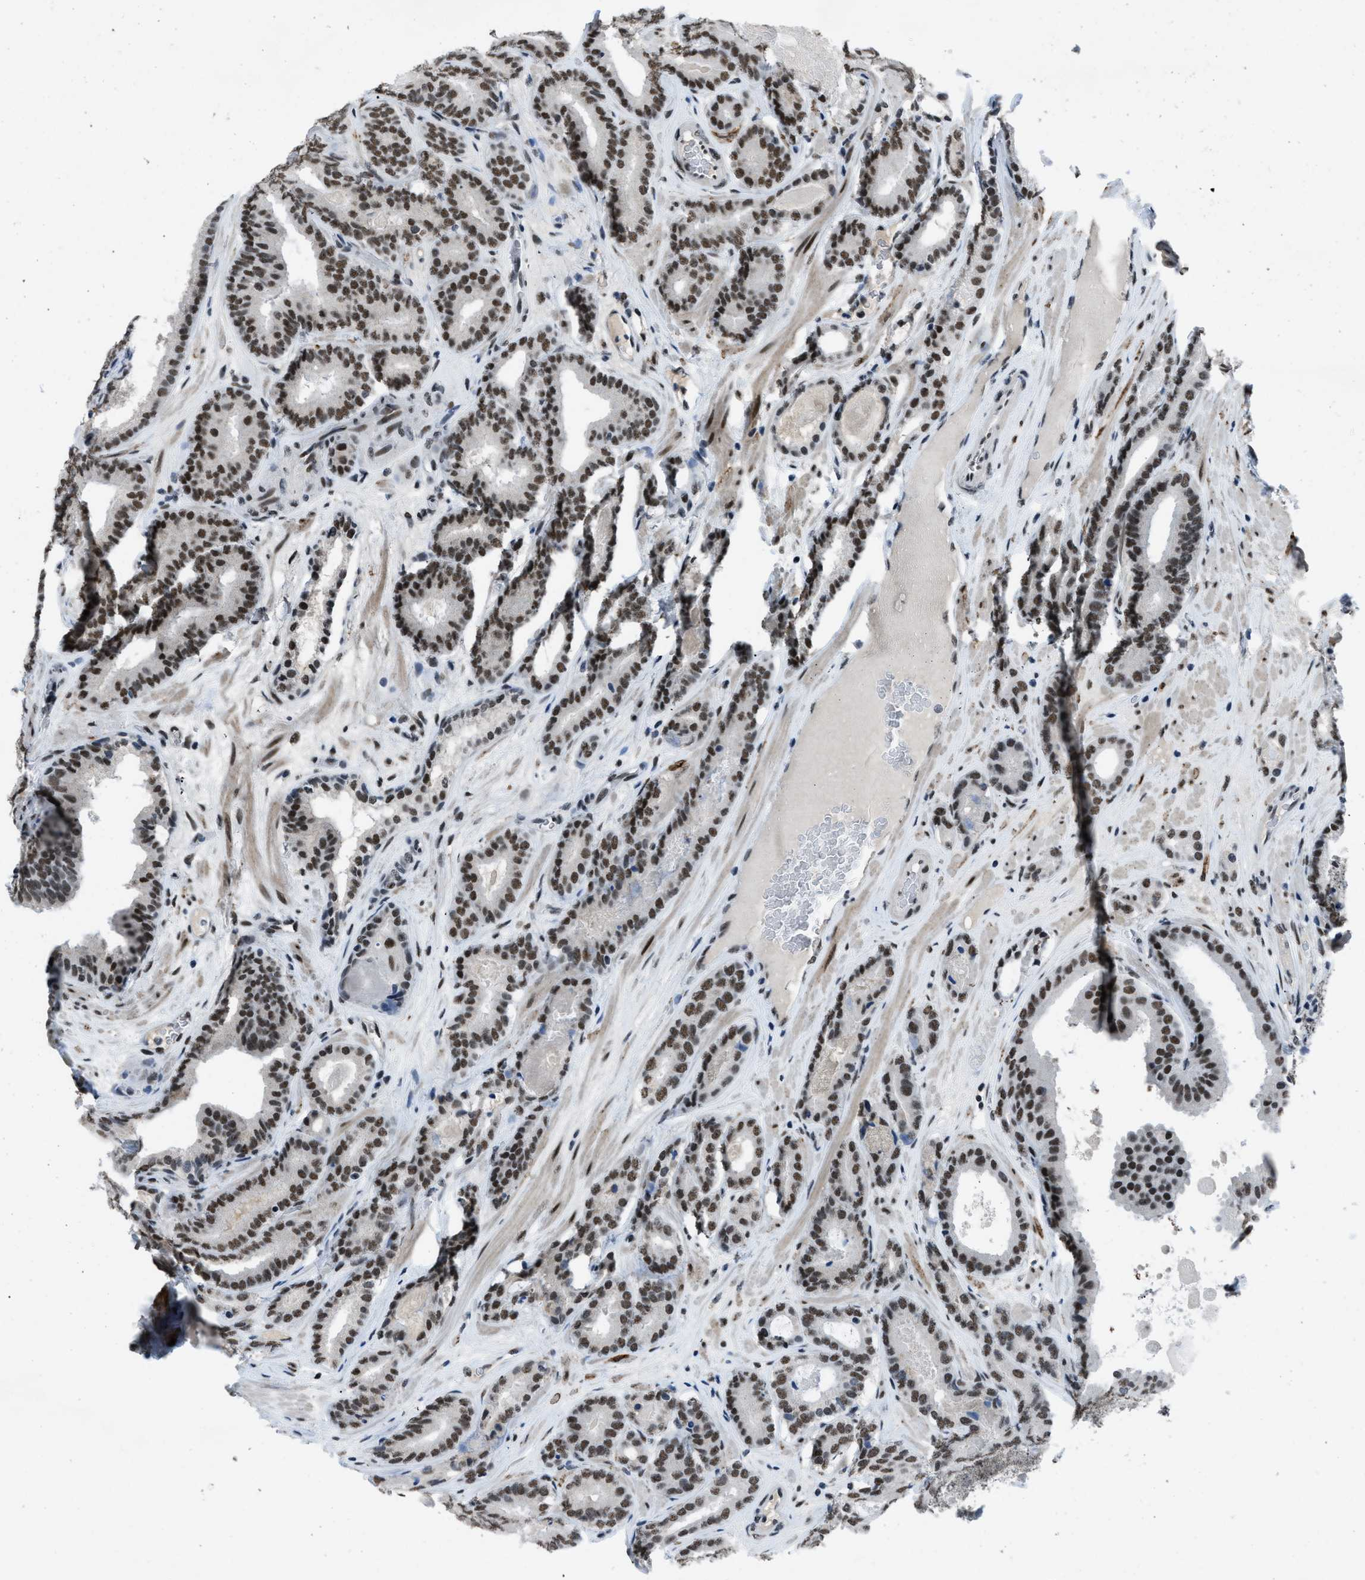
{"staining": {"intensity": "strong", "quantity": ">75%", "location": "nuclear"}, "tissue": "prostate cancer", "cell_type": "Tumor cells", "image_type": "cancer", "snomed": [{"axis": "morphology", "description": "Adenocarcinoma, High grade"}, {"axis": "topography", "description": "Prostate"}], "caption": "A brown stain labels strong nuclear expression of a protein in prostate cancer (high-grade adenocarcinoma) tumor cells.", "gene": "GATAD2B", "patient": {"sex": "male", "age": 60}}